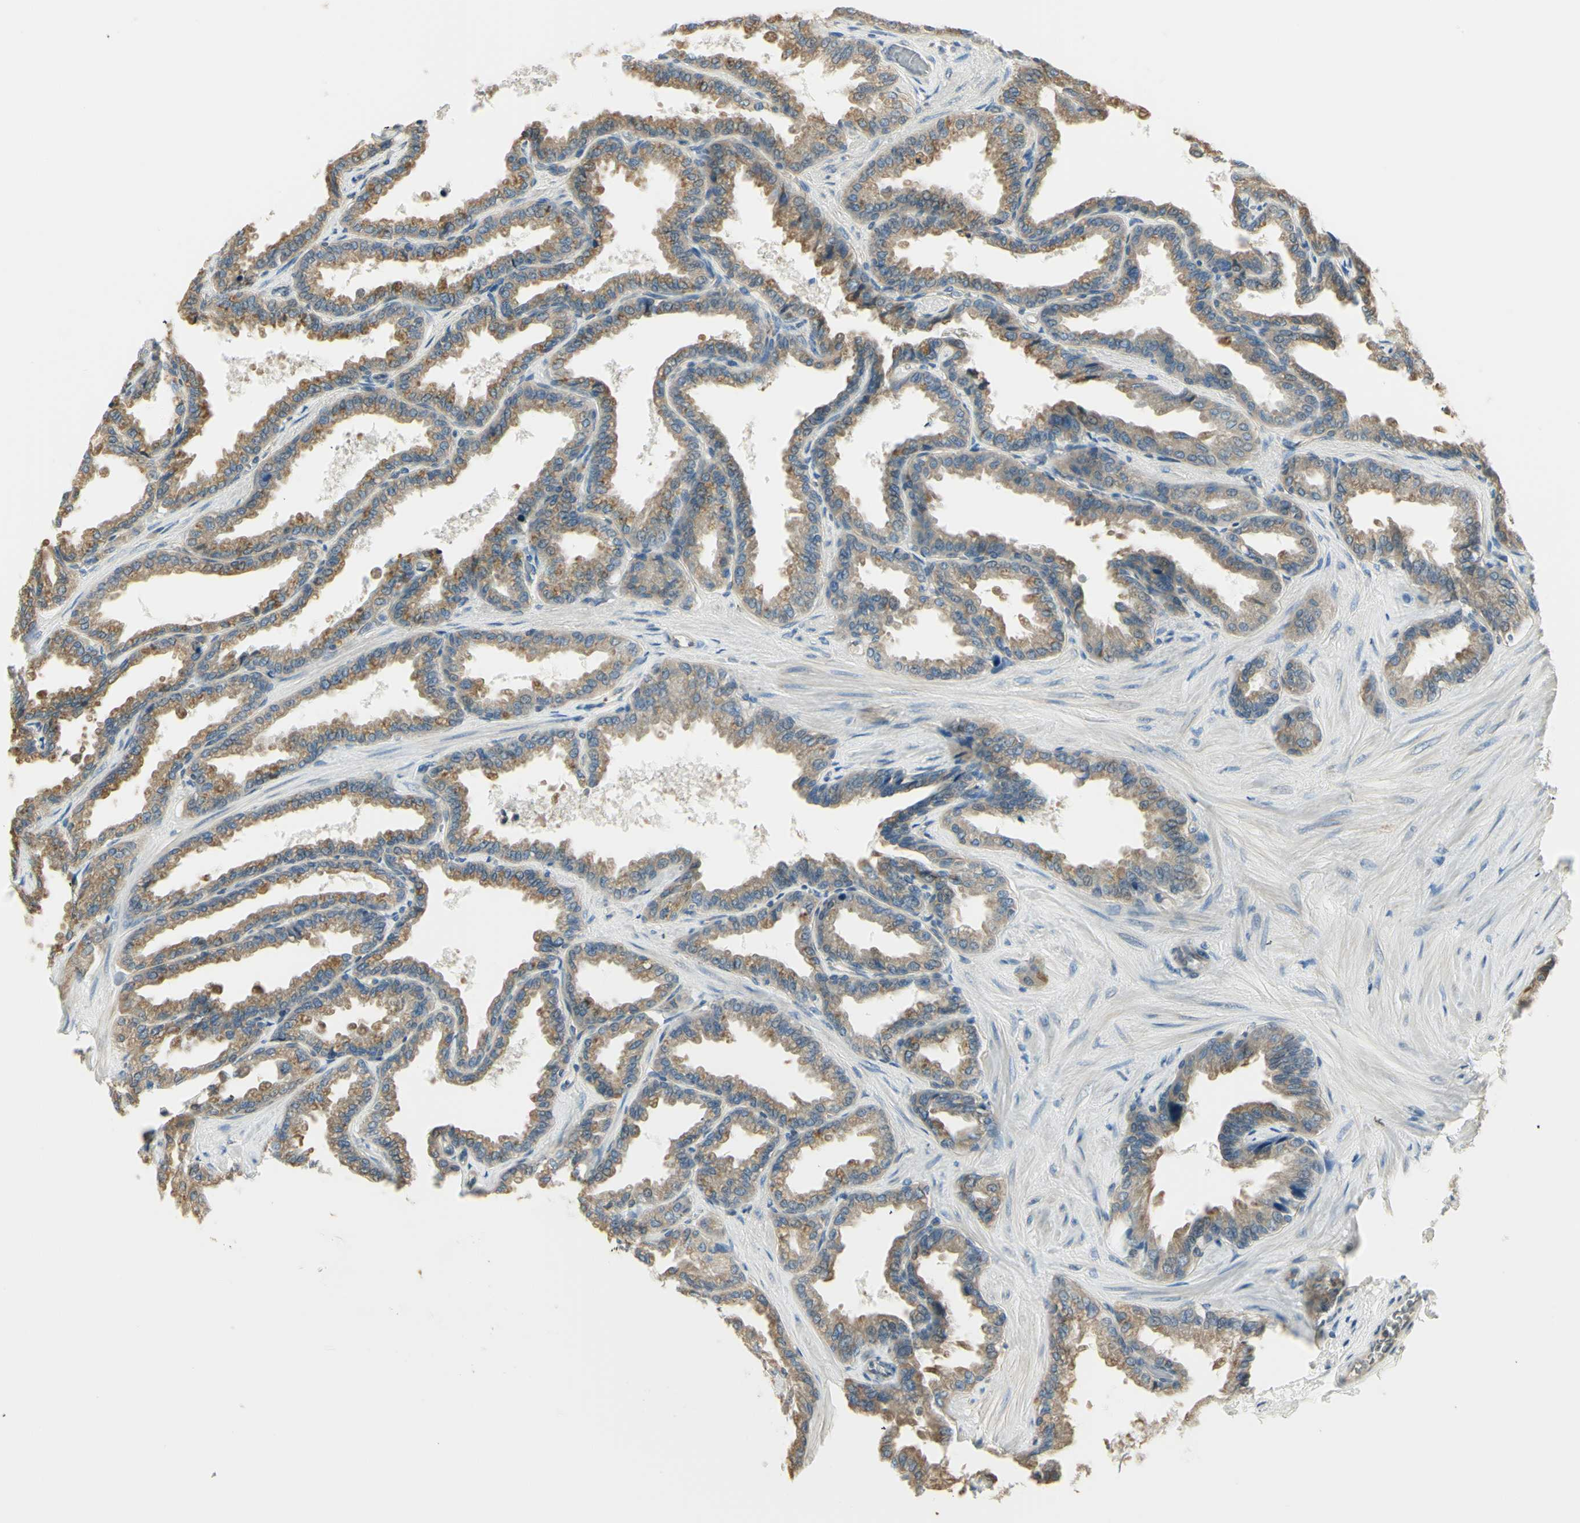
{"staining": {"intensity": "weak", "quantity": ">75%", "location": "cytoplasmic/membranous"}, "tissue": "seminal vesicle", "cell_type": "Glandular cells", "image_type": "normal", "snomed": [{"axis": "morphology", "description": "Normal tissue, NOS"}, {"axis": "topography", "description": "Seminal veicle"}], "caption": "Brown immunohistochemical staining in benign seminal vesicle shows weak cytoplasmic/membranous expression in about >75% of glandular cells.", "gene": "IGDCC4", "patient": {"sex": "male", "age": 46}}